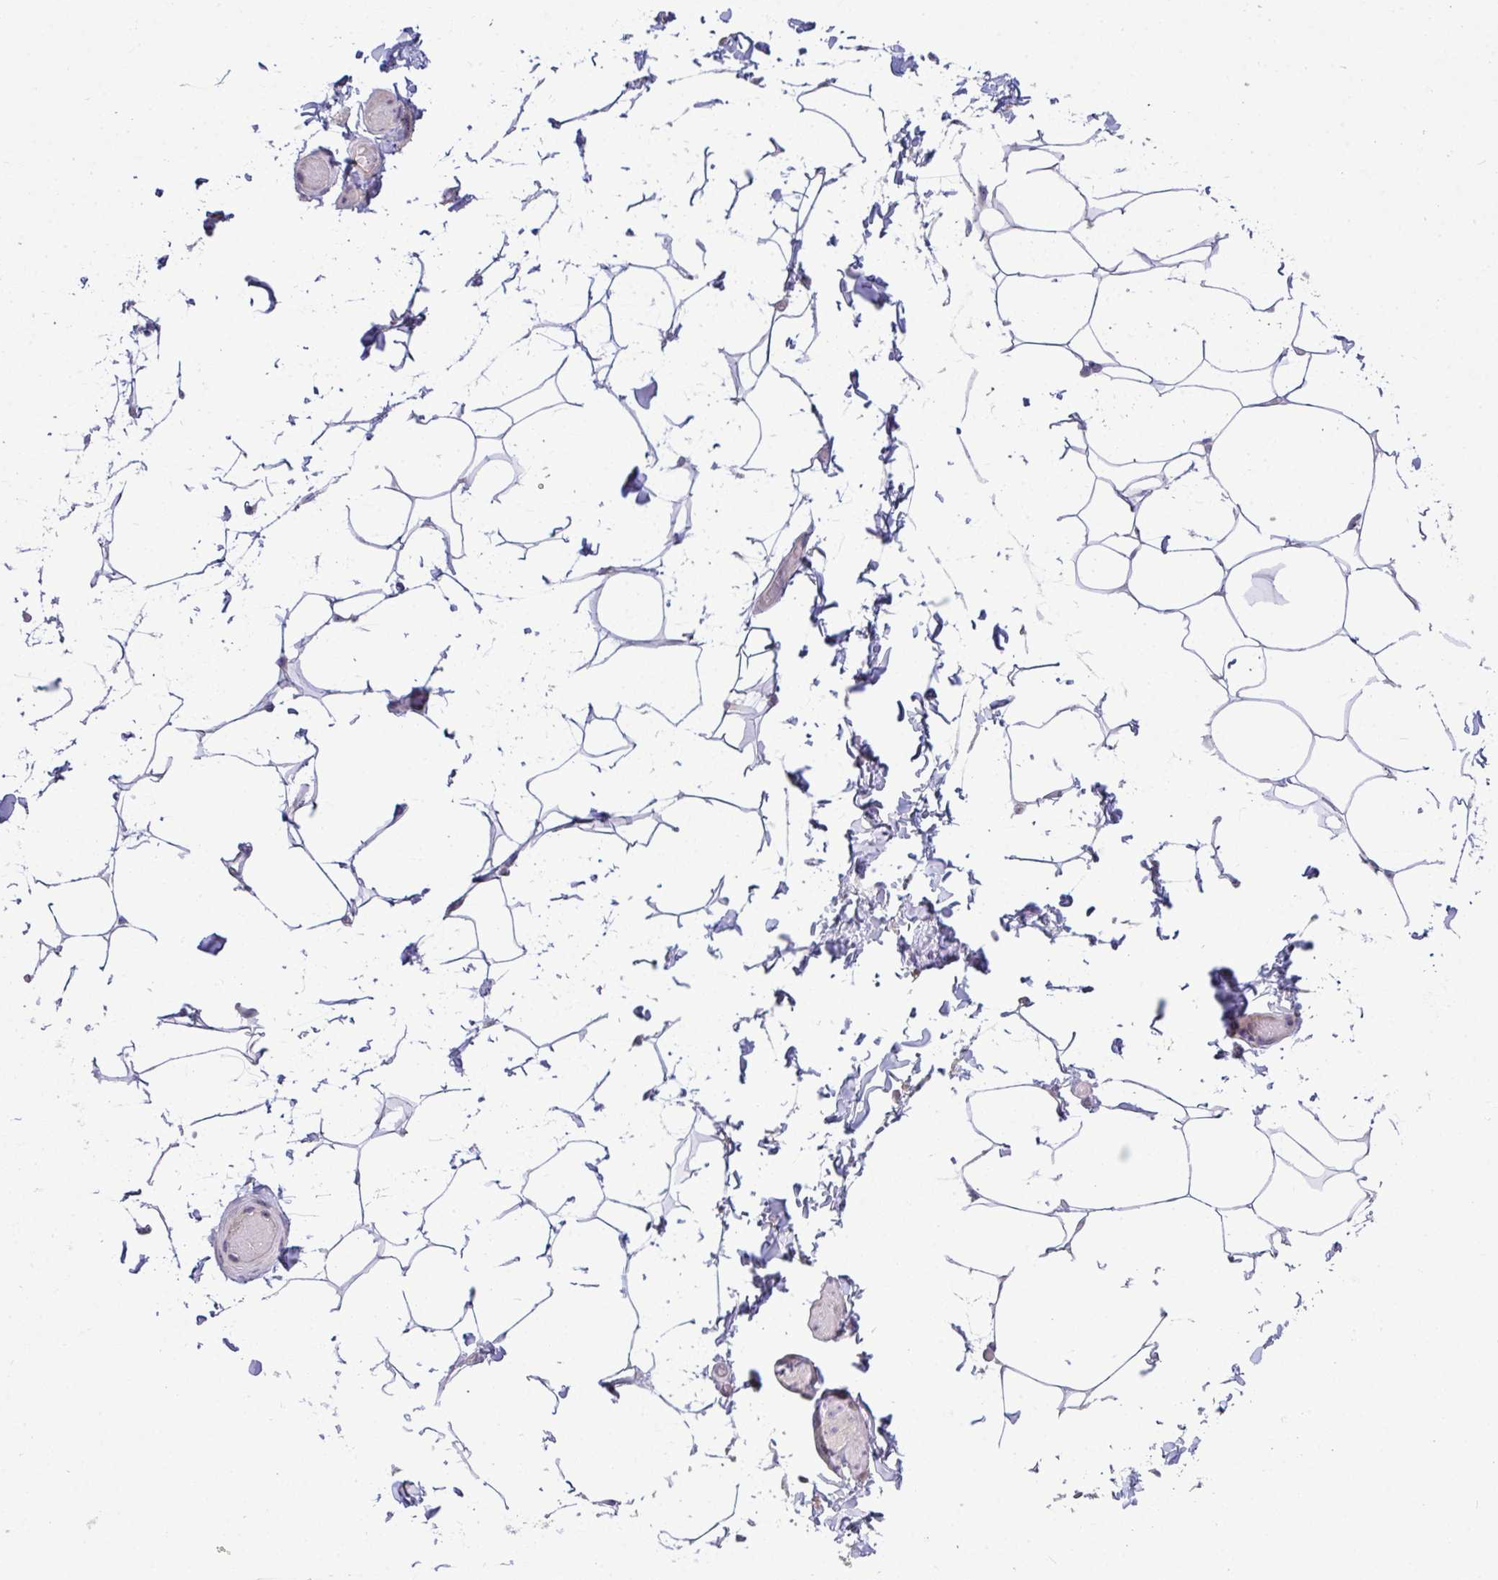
{"staining": {"intensity": "negative", "quantity": "none", "location": "none"}, "tissue": "adipose tissue", "cell_type": "Adipocytes", "image_type": "normal", "snomed": [{"axis": "morphology", "description": "Normal tissue, NOS"}, {"axis": "topography", "description": "Soft tissue"}, {"axis": "topography", "description": "Adipose tissue"}, {"axis": "topography", "description": "Vascular tissue"}, {"axis": "topography", "description": "Peripheral nerve tissue"}], "caption": "The micrograph reveals no staining of adipocytes in benign adipose tissue. (Brightfield microscopy of DAB IHC at high magnification).", "gene": "NT5C1A", "patient": {"sex": "male", "age": 29}}